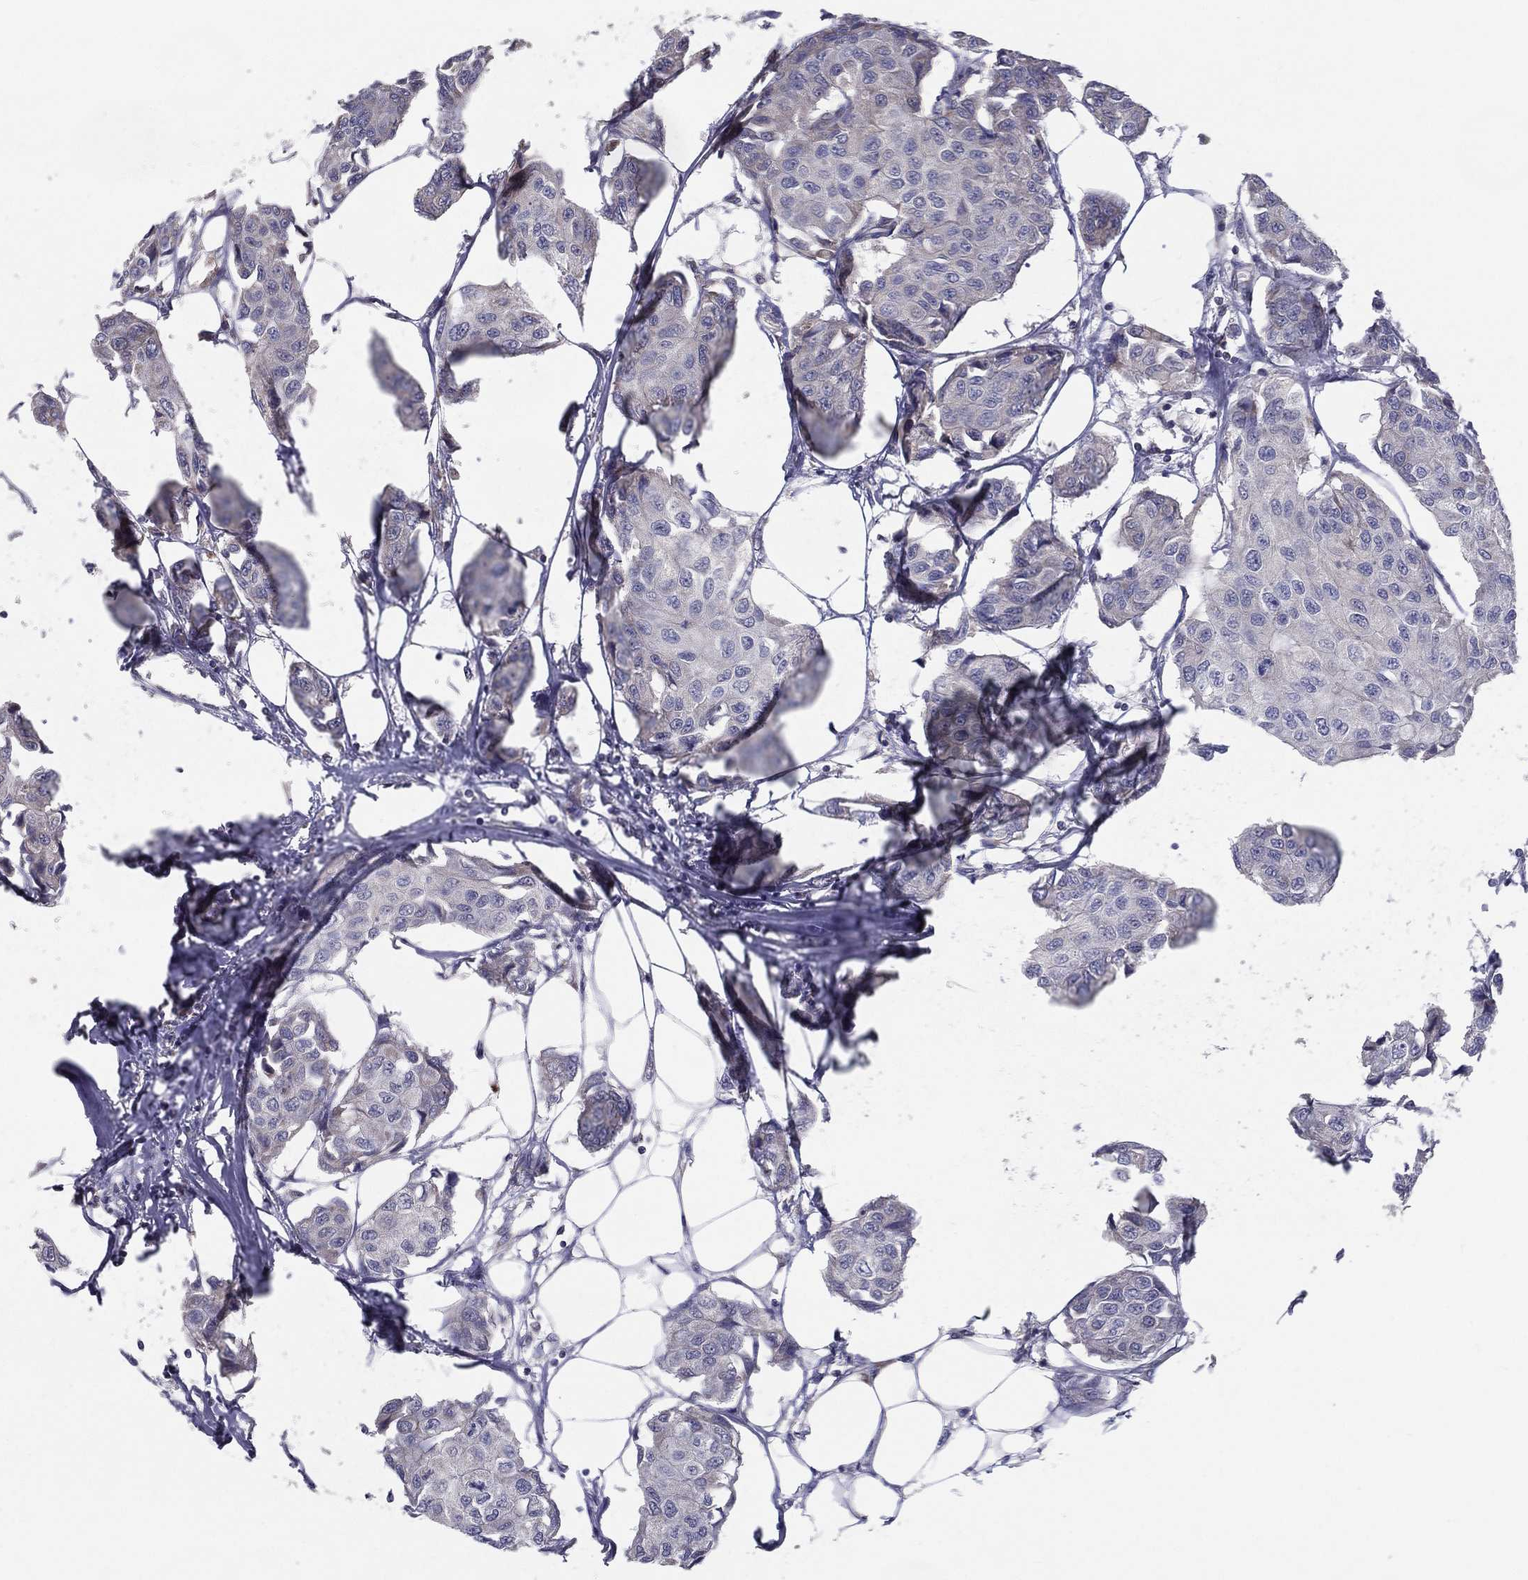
{"staining": {"intensity": "negative", "quantity": "none", "location": "none"}, "tissue": "breast cancer", "cell_type": "Tumor cells", "image_type": "cancer", "snomed": [{"axis": "morphology", "description": "Duct carcinoma"}, {"axis": "topography", "description": "Breast"}], "caption": "A high-resolution image shows immunohistochemistry staining of intraductal carcinoma (breast), which exhibits no significant expression in tumor cells. (IHC, brightfield microscopy, high magnification).", "gene": "PCSK1", "patient": {"sex": "female", "age": 80}}